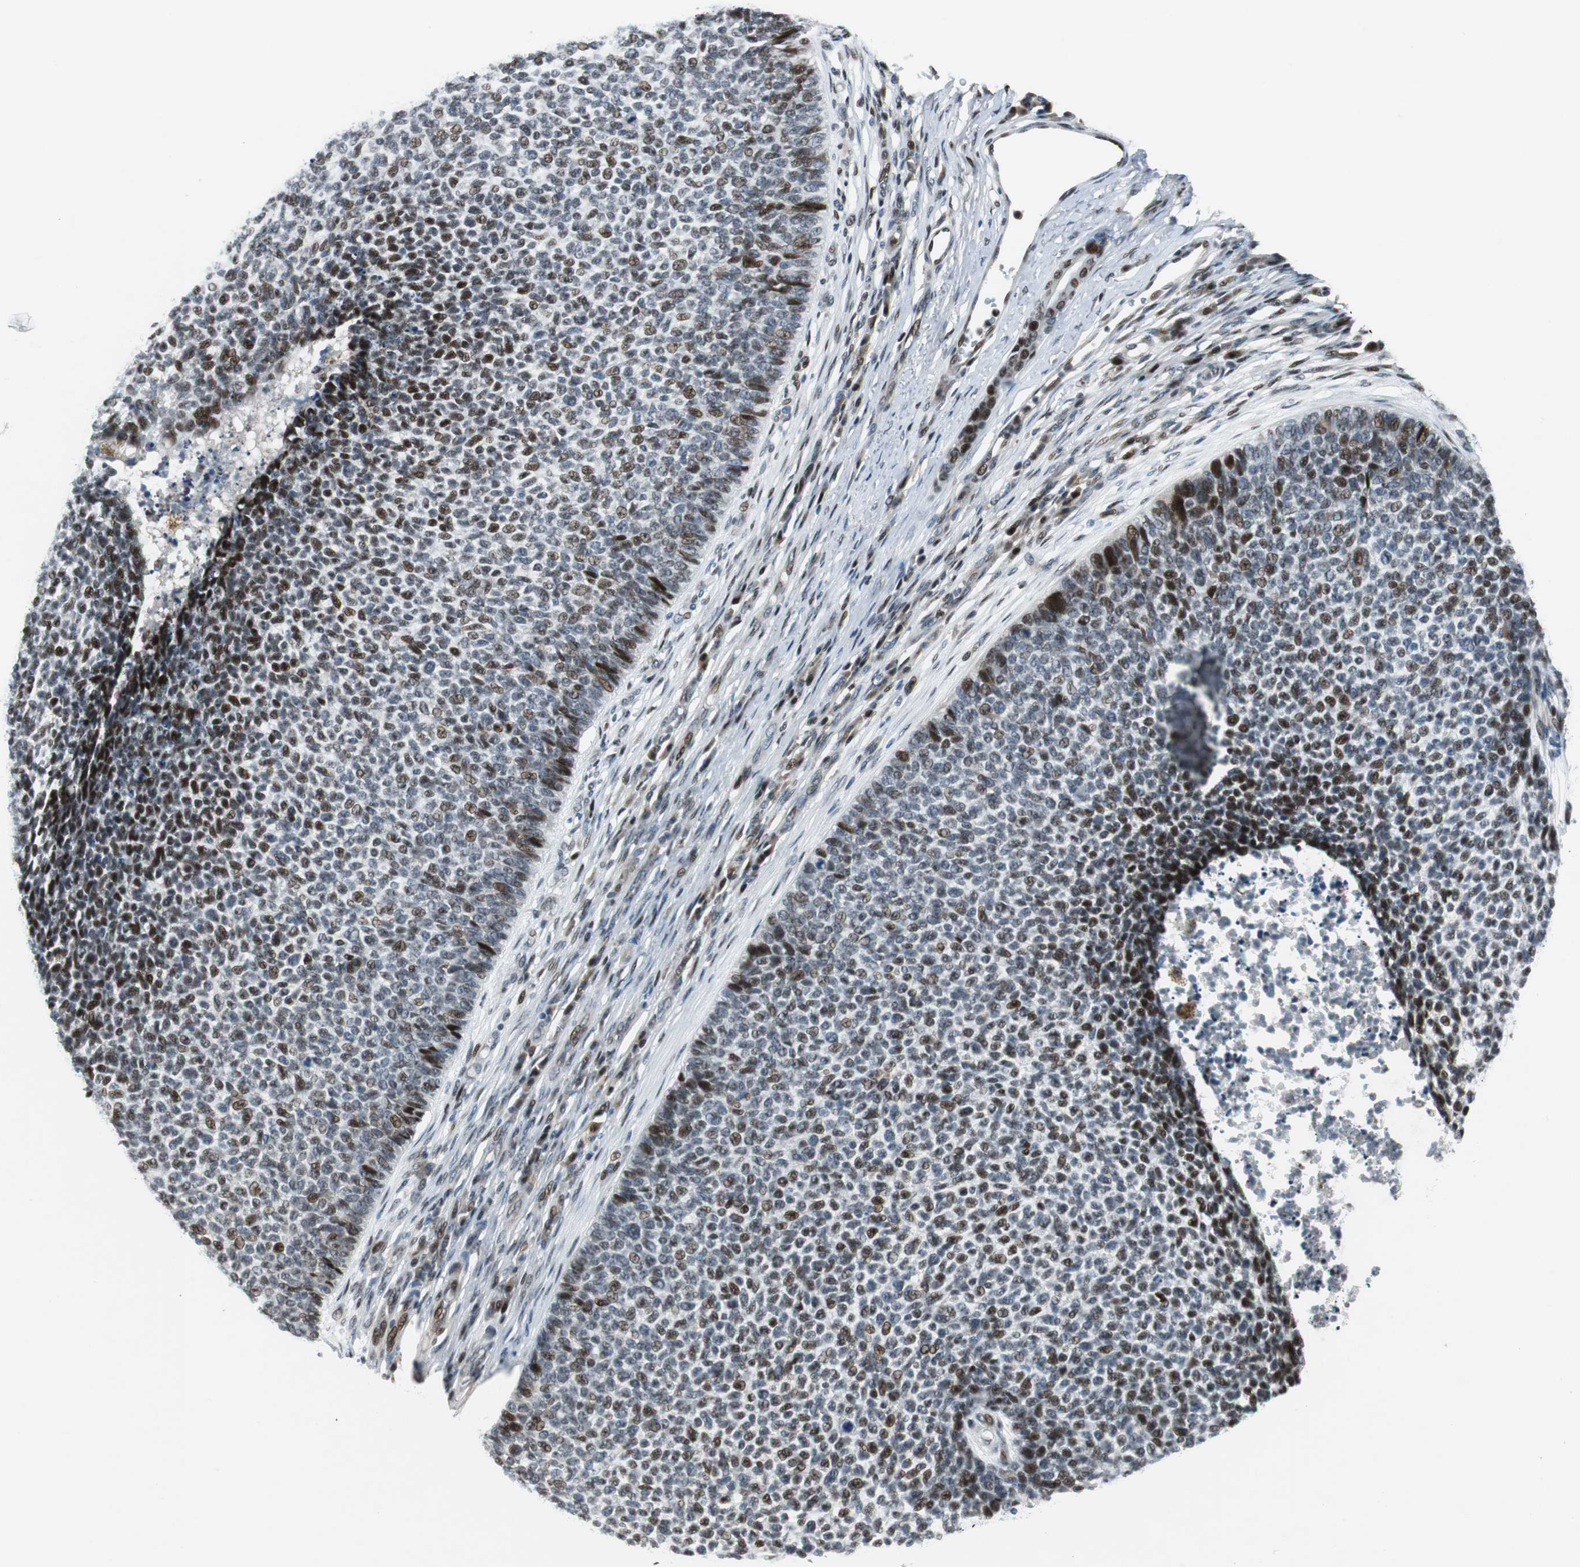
{"staining": {"intensity": "moderate", "quantity": "25%-75%", "location": "nuclear"}, "tissue": "skin cancer", "cell_type": "Tumor cells", "image_type": "cancer", "snomed": [{"axis": "morphology", "description": "Basal cell carcinoma"}, {"axis": "topography", "description": "Skin"}], "caption": "Human skin basal cell carcinoma stained for a protein (brown) shows moderate nuclear positive staining in approximately 25%-75% of tumor cells.", "gene": "AJUBA", "patient": {"sex": "female", "age": 84}}